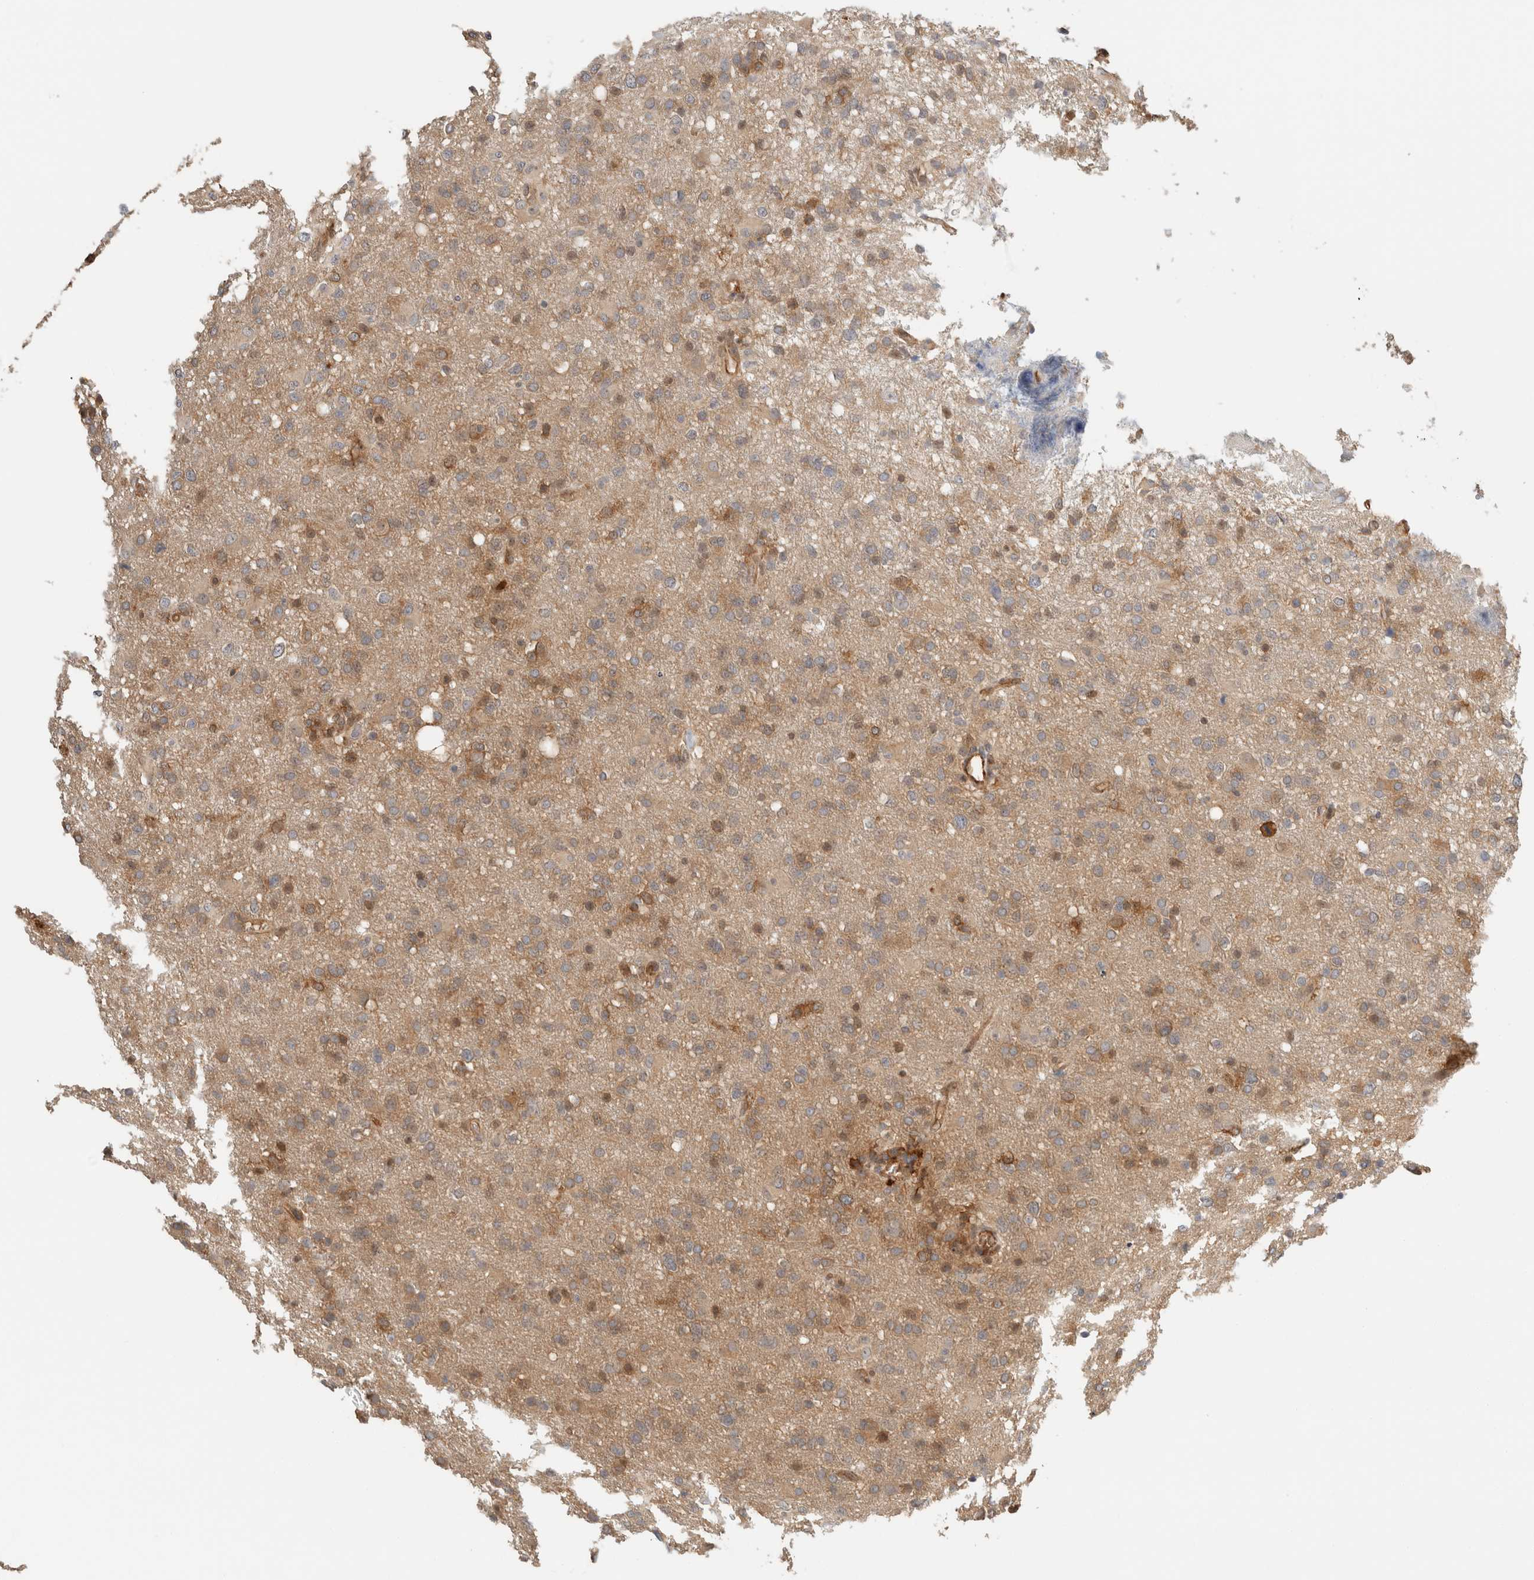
{"staining": {"intensity": "moderate", "quantity": "<25%", "location": "cytoplasmic/membranous"}, "tissue": "glioma", "cell_type": "Tumor cells", "image_type": "cancer", "snomed": [{"axis": "morphology", "description": "Glioma, malignant, High grade"}, {"axis": "topography", "description": "Brain"}], "caption": "This image shows IHC staining of glioma, with low moderate cytoplasmic/membranous expression in about <25% of tumor cells.", "gene": "PFDN4", "patient": {"sex": "female", "age": 57}}